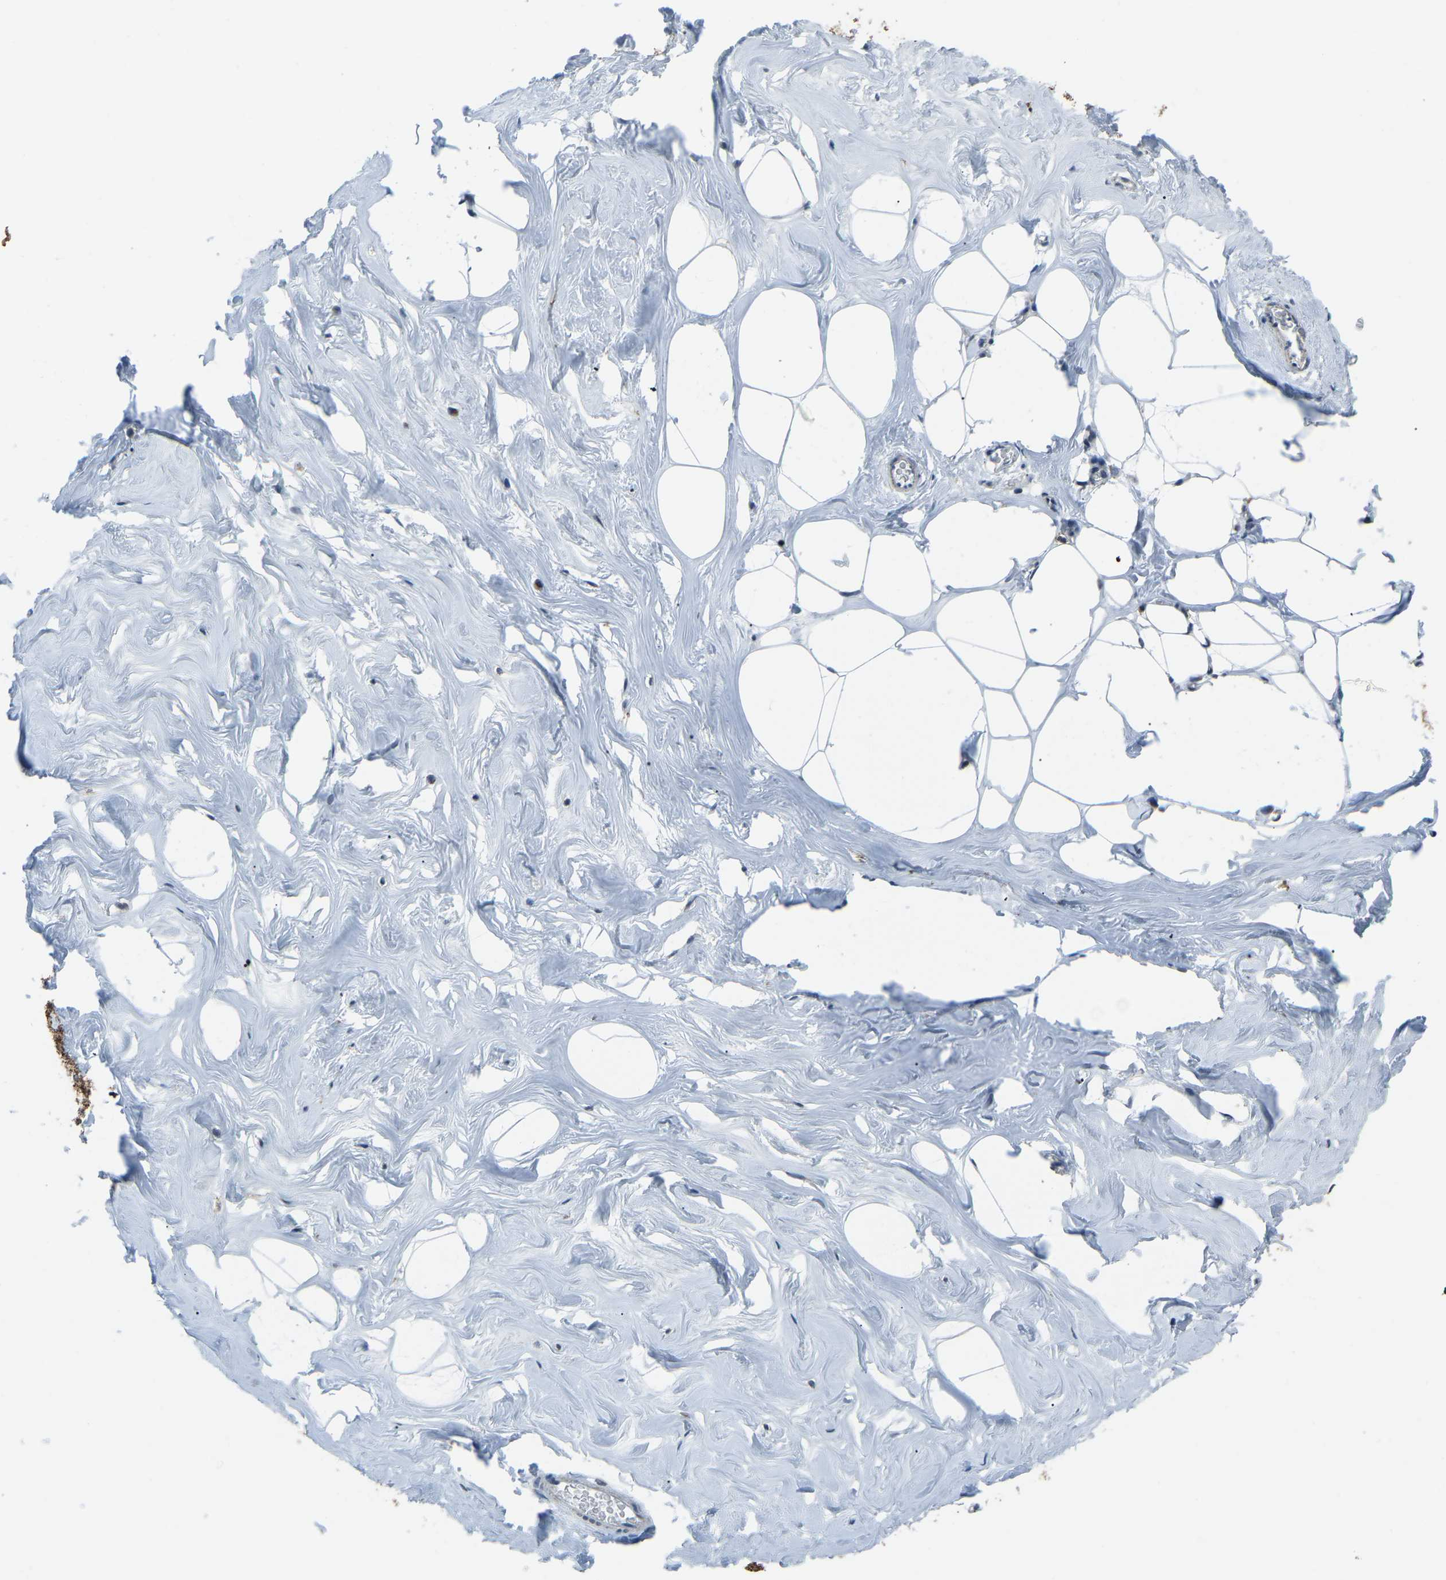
{"staining": {"intensity": "weak", "quantity": ">75%", "location": "cytoplasmic/membranous"}, "tissue": "adipose tissue", "cell_type": "Adipocytes", "image_type": "normal", "snomed": [{"axis": "morphology", "description": "Normal tissue, NOS"}, {"axis": "morphology", "description": "Fibrosis, NOS"}, {"axis": "topography", "description": "Breast"}, {"axis": "topography", "description": "Adipose tissue"}], "caption": "Immunohistochemistry image of normal human adipose tissue stained for a protein (brown), which demonstrates low levels of weak cytoplasmic/membranous positivity in approximately >75% of adipocytes.", "gene": "RBM33", "patient": {"sex": "female", "age": 39}}